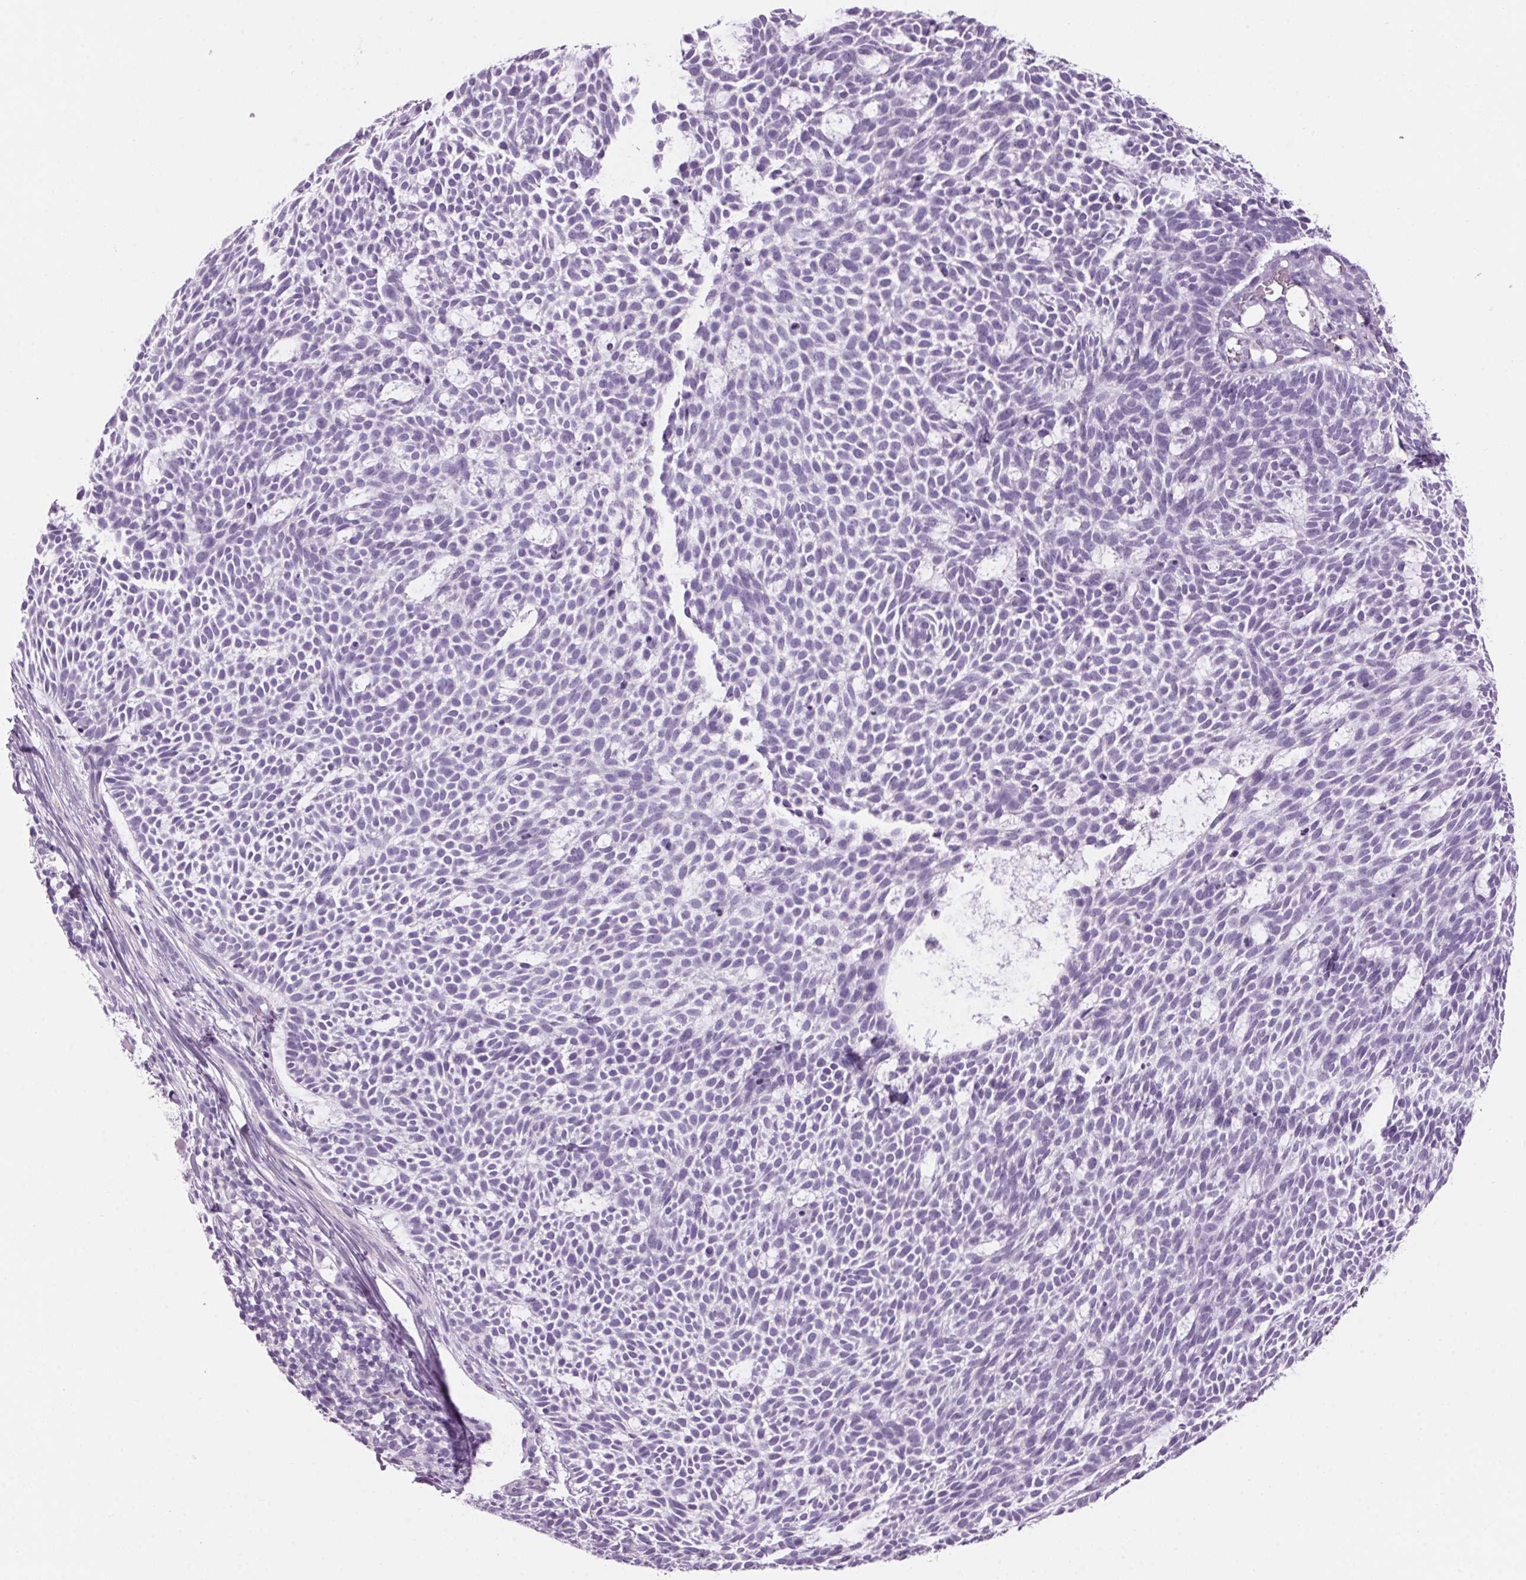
{"staining": {"intensity": "negative", "quantity": "none", "location": "none"}, "tissue": "skin cancer", "cell_type": "Tumor cells", "image_type": "cancer", "snomed": [{"axis": "morphology", "description": "Basal cell carcinoma"}, {"axis": "topography", "description": "Skin"}], "caption": "This is an IHC photomicrograph of human skin cancer (basal cell carcinoma). There is no positivity in tumor cells.", "gene": "PPP1R1A", "patient": {"sex": "male", "age": 83}}